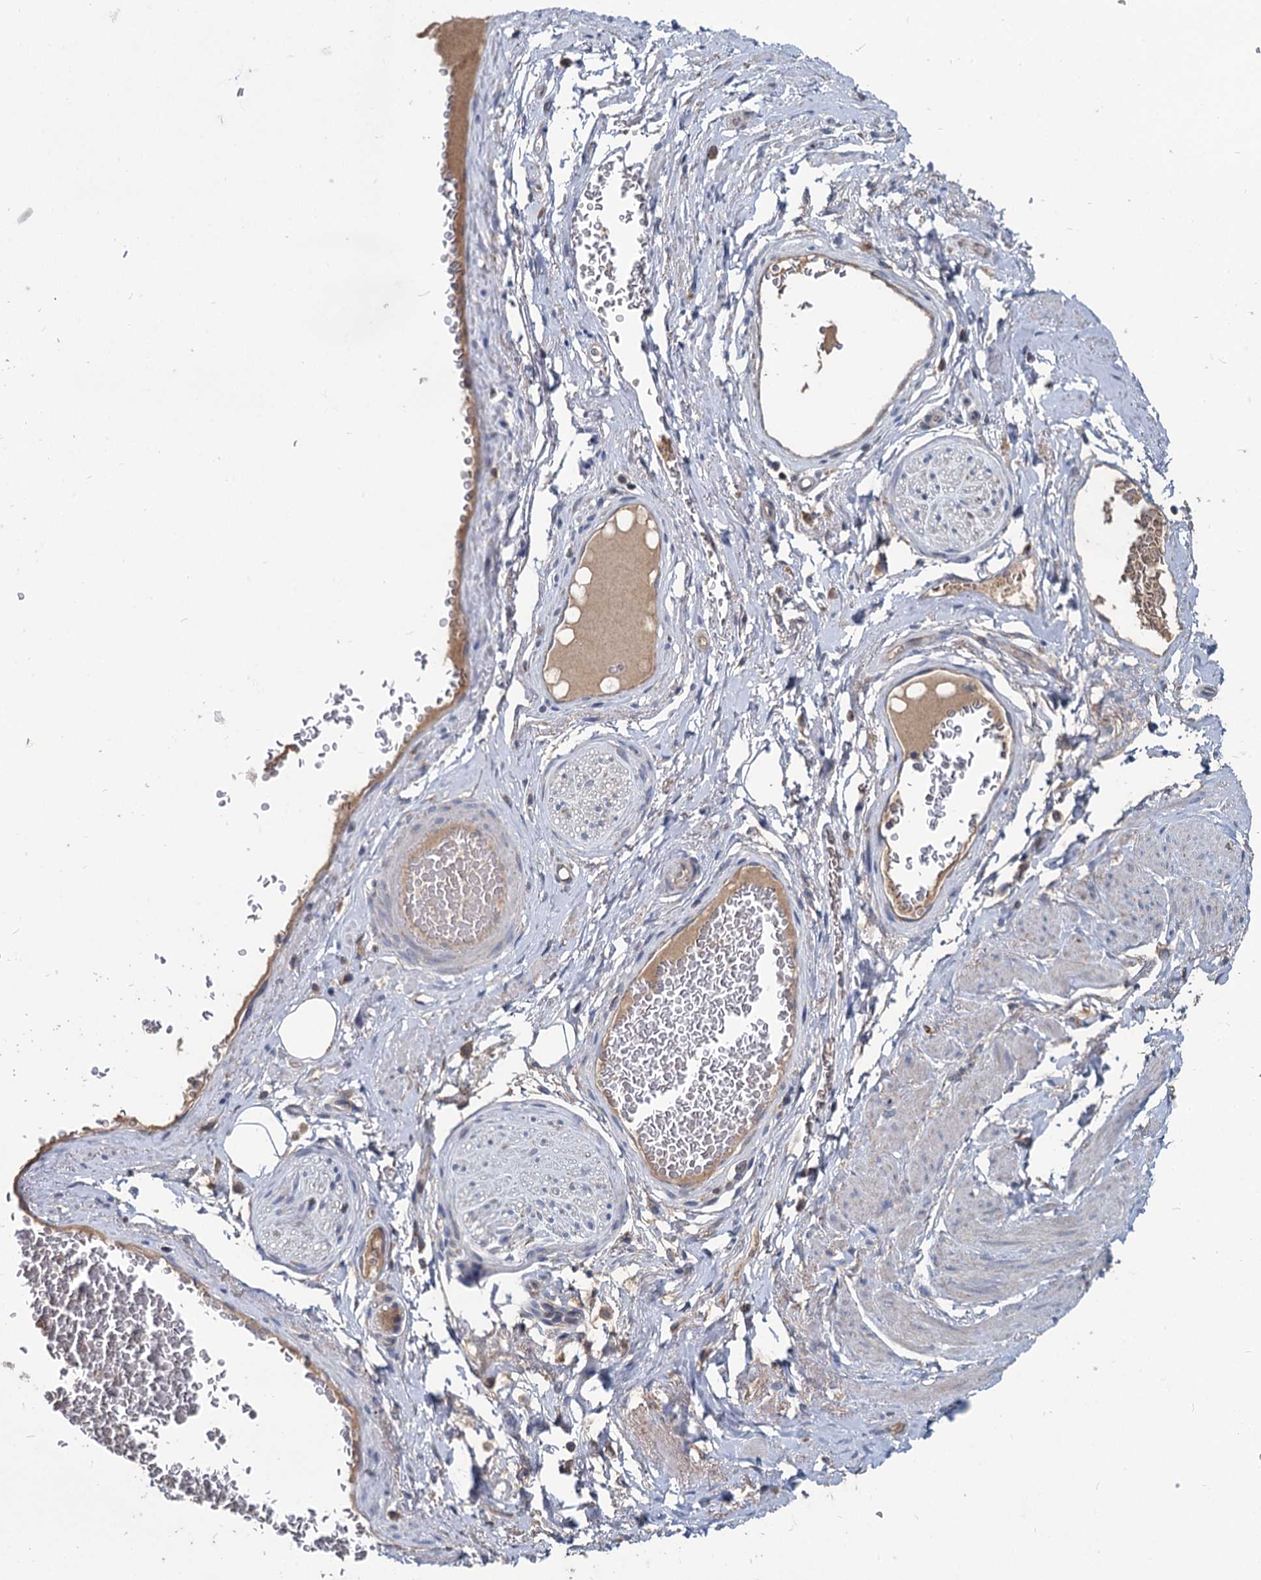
{"staining": {"intensity": "negative", "quantity": "none", "location": "none"}, "tissue": "adipose tissue", "cell_type": "Adipocytes", "image_type": "normal", "snomed": [{"axis": "morphology", "description": "Normal tissue, NOS"}, {"axis": "morphology", "description": "Adenocarcinoma, NOS"}, {"axis": "topography", "description": "Rectum"}, {"axis": "topography", "description": "Vagina"}, {"axis": "topography", "description": "Peripheral nerve tissue"}], "caption": "DAB (3,3'-diaminobenzidine) immunohistochemical staining of benign adipose tissue reveals no significant expression in adipocytes.", "gene": "METTL4", "patient": {"sex": "female", "age": 71}}